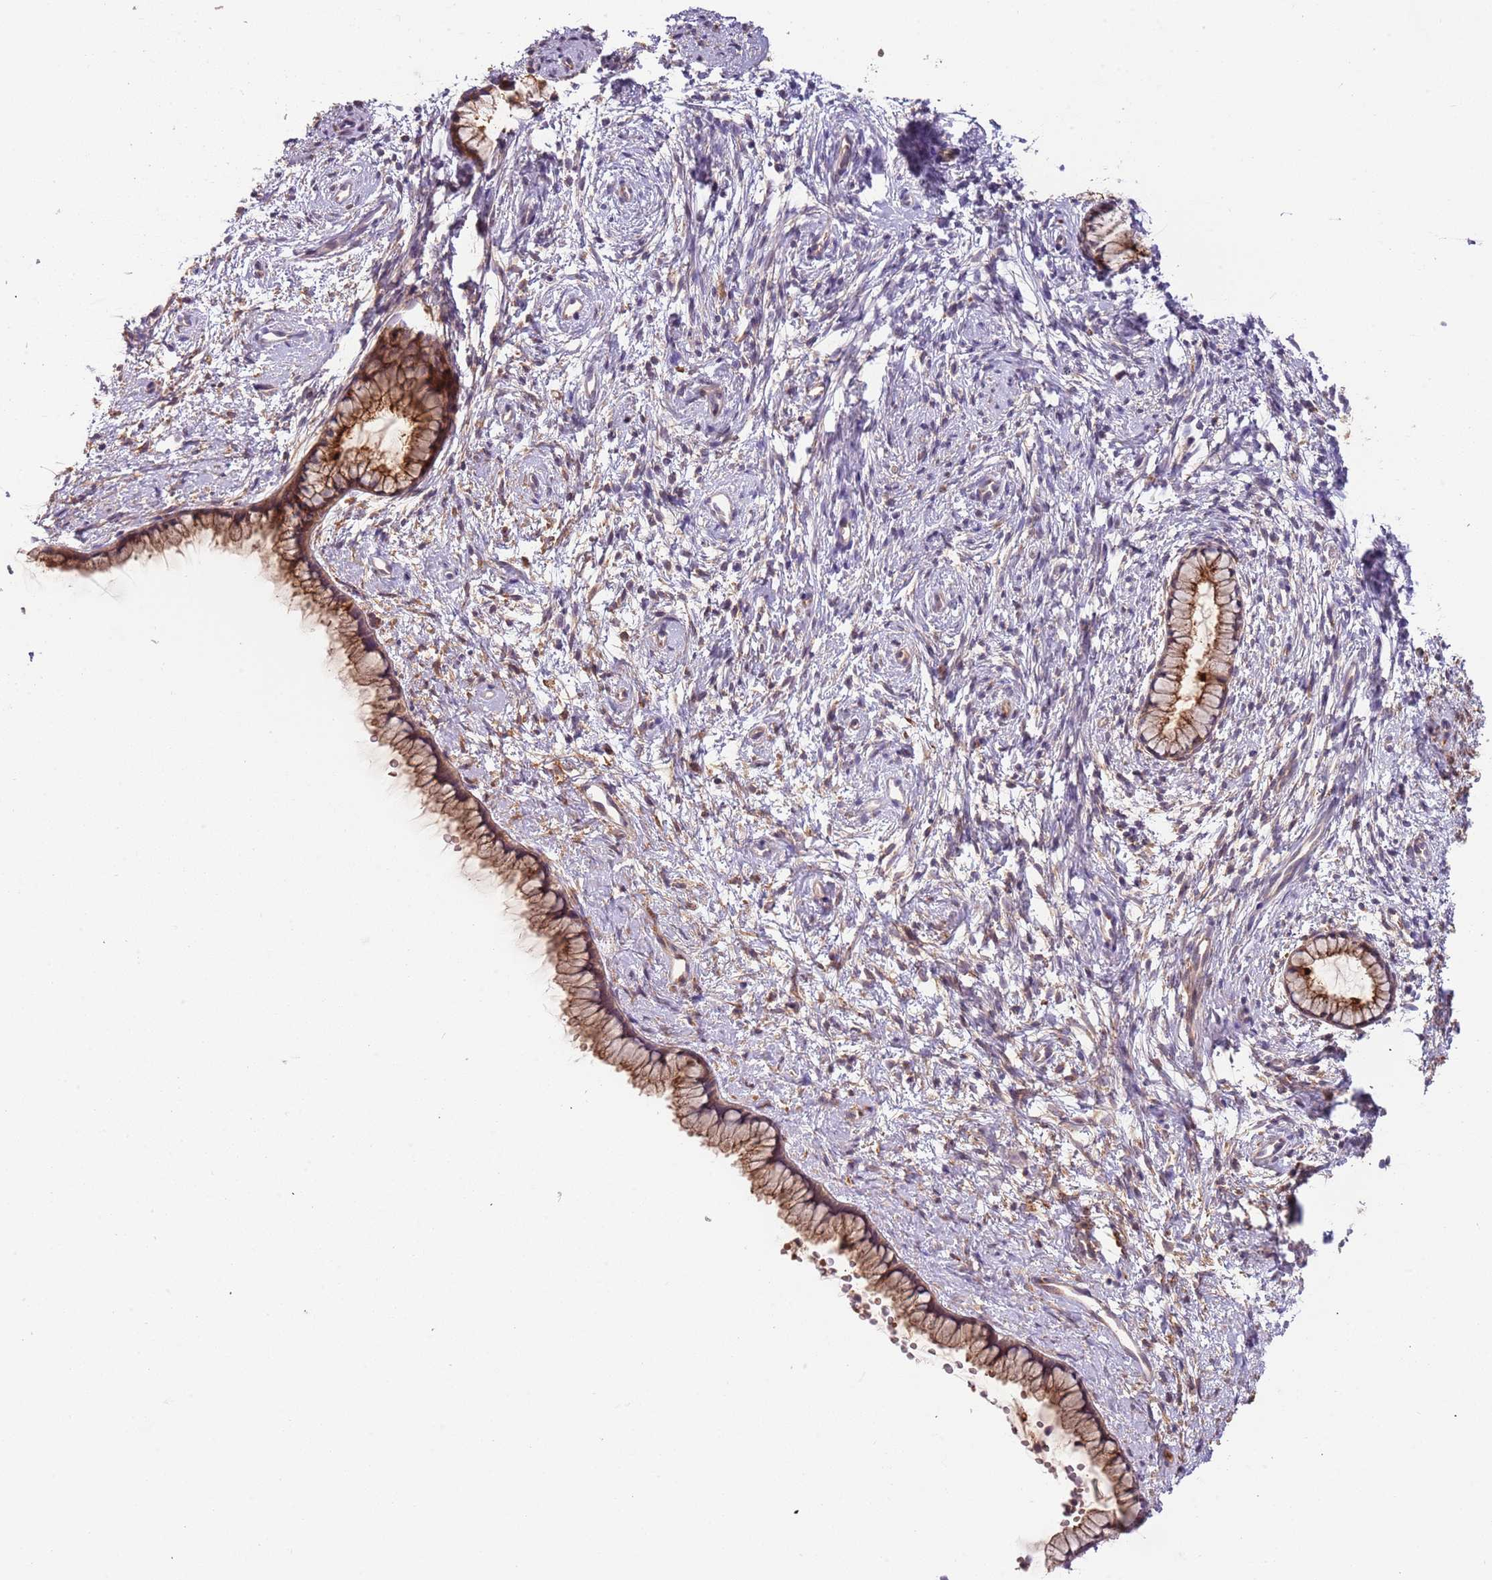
{"staining": {"intensity": "strong", "quantity": ">75%", "location": "cytoplasmic/membranous"}, "tissue": "cervix", "cell_type": "Glandular cells", "image_type": "normal", "snomed": [{"axis": "morphology", "description": "Normal tissue, NOS"}, {"axis": "topography", "description": "Cervix"}], "caption": "Protein expression analysis of unremarkable cervix shows strong cytoplasmic/membranous positivity in about >75% of glandular cells. The staining was performed using DAB (3,3'-diaminobenzidine), with brown indicating positive protein expression. Nuclei are stained blue with hematoxylin.", "gene": "VWCE", "patient": {"sex": "female", "age": 57}}